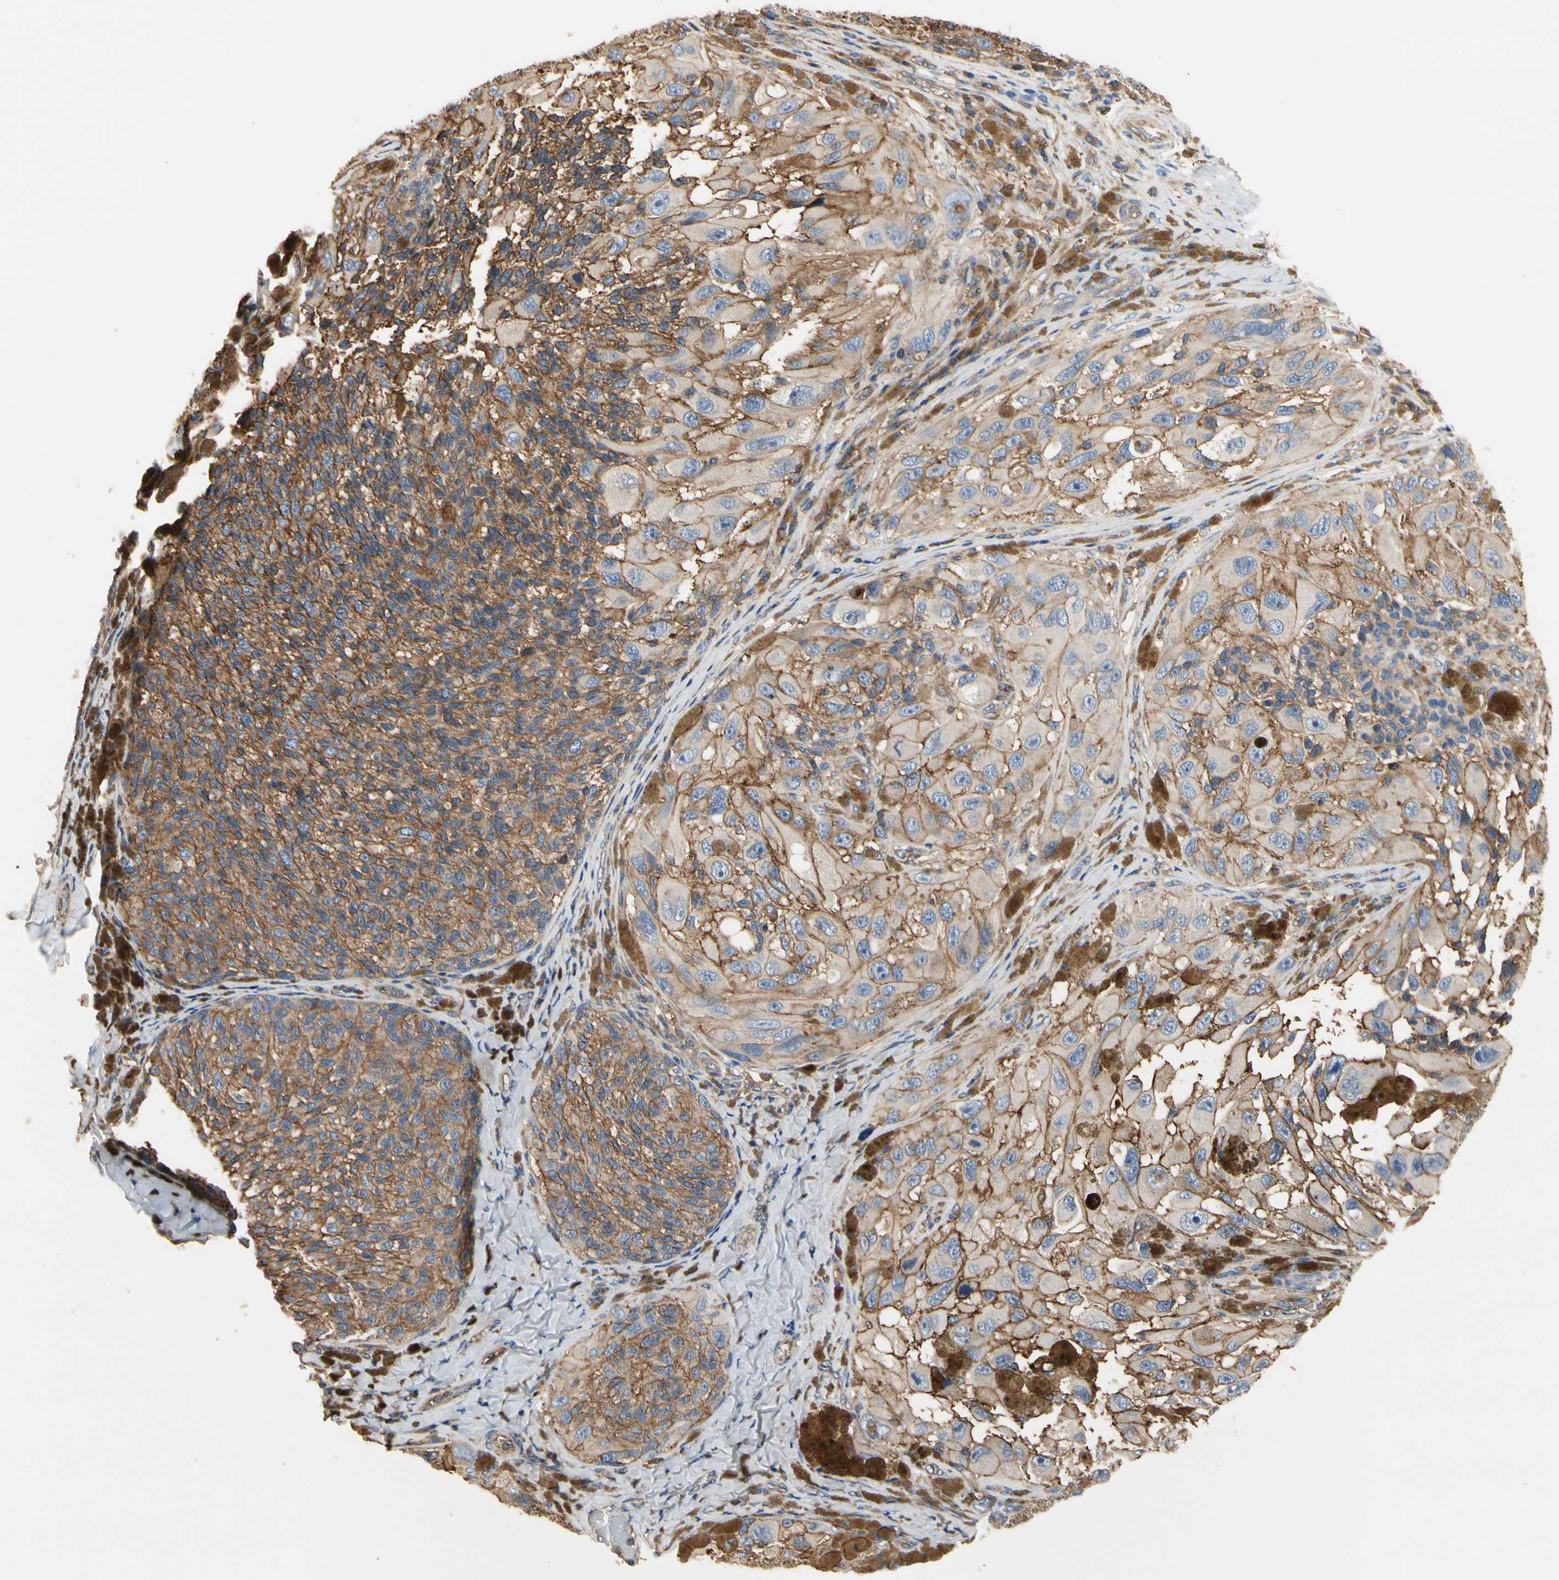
{"staining": {"intensity": "moderate", "quantity": ">75%", "location": "cytoplasmic/membranous"}, "tissue": "melanoma", "cell_type": "Tumor cells", "image_type": "cancer", "snomed": [{"axis": "morphology", "description": "Malignant melanoma, NOS"}, {"axis": "topography", "description": "Skin"}], "caption": "The histopathology image reveals immunohistochemical staining of malignant melanoma. There is moderate cytoplasmic/membranous positivity is appreciated in approximately >75% of tumor cells. (DAB IHC with brightfield microscopy, high magnification).", "gene": "IL1RL1", "patient": {"sex": "female", "age": 73}}